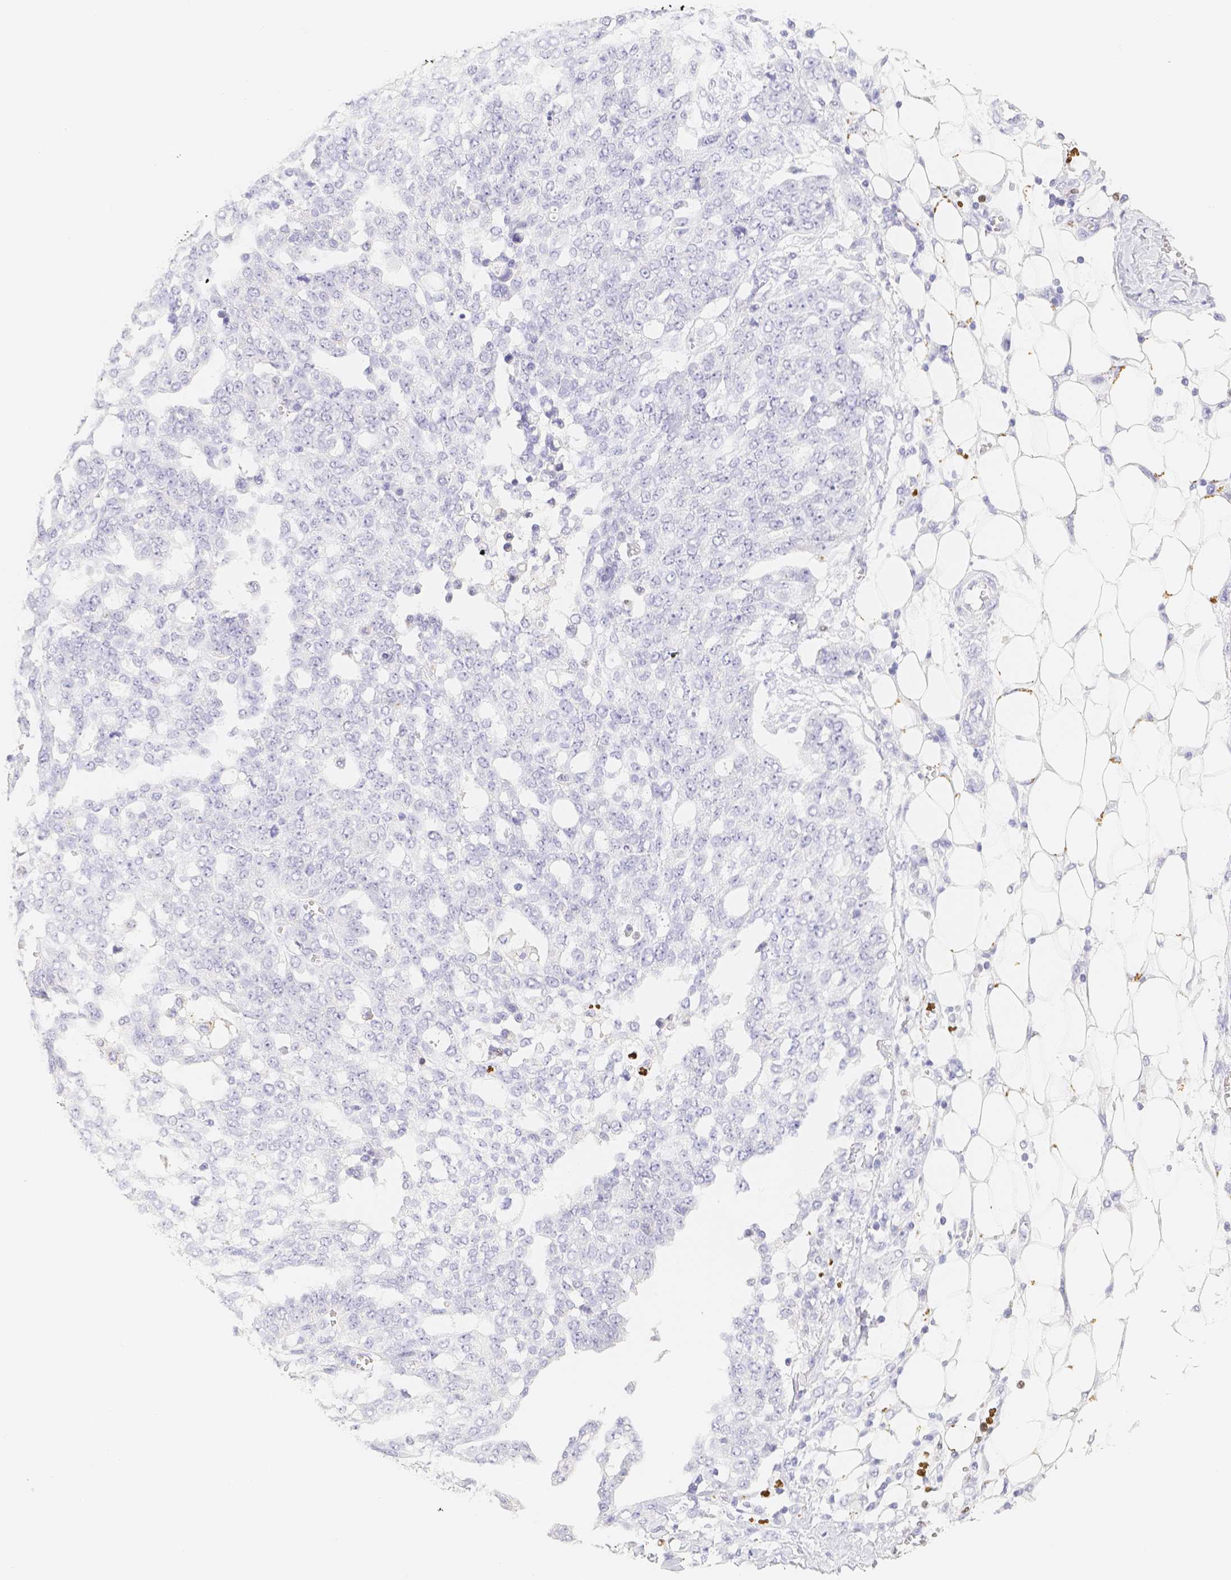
{"staining": {"intensity": "negative", "quantity": "none", "location": "none"}, "tissue": "ovarian cancer", "cell_type": "Tumor cells", "image_type": "cancer", "snomed": [{"axis": "morphology", "description": "Cystadenocarcinoma, serous, NOS"}, {"axis": "topography", "description": "Soft tissue"}, {"axis": "topography", "description": "Ovary"}], "caption": "Tumor cells are negative for protein expression in human ovarian cancer.", "gene": "PADI4", "patient": {"sex": "female", "age": 57}}